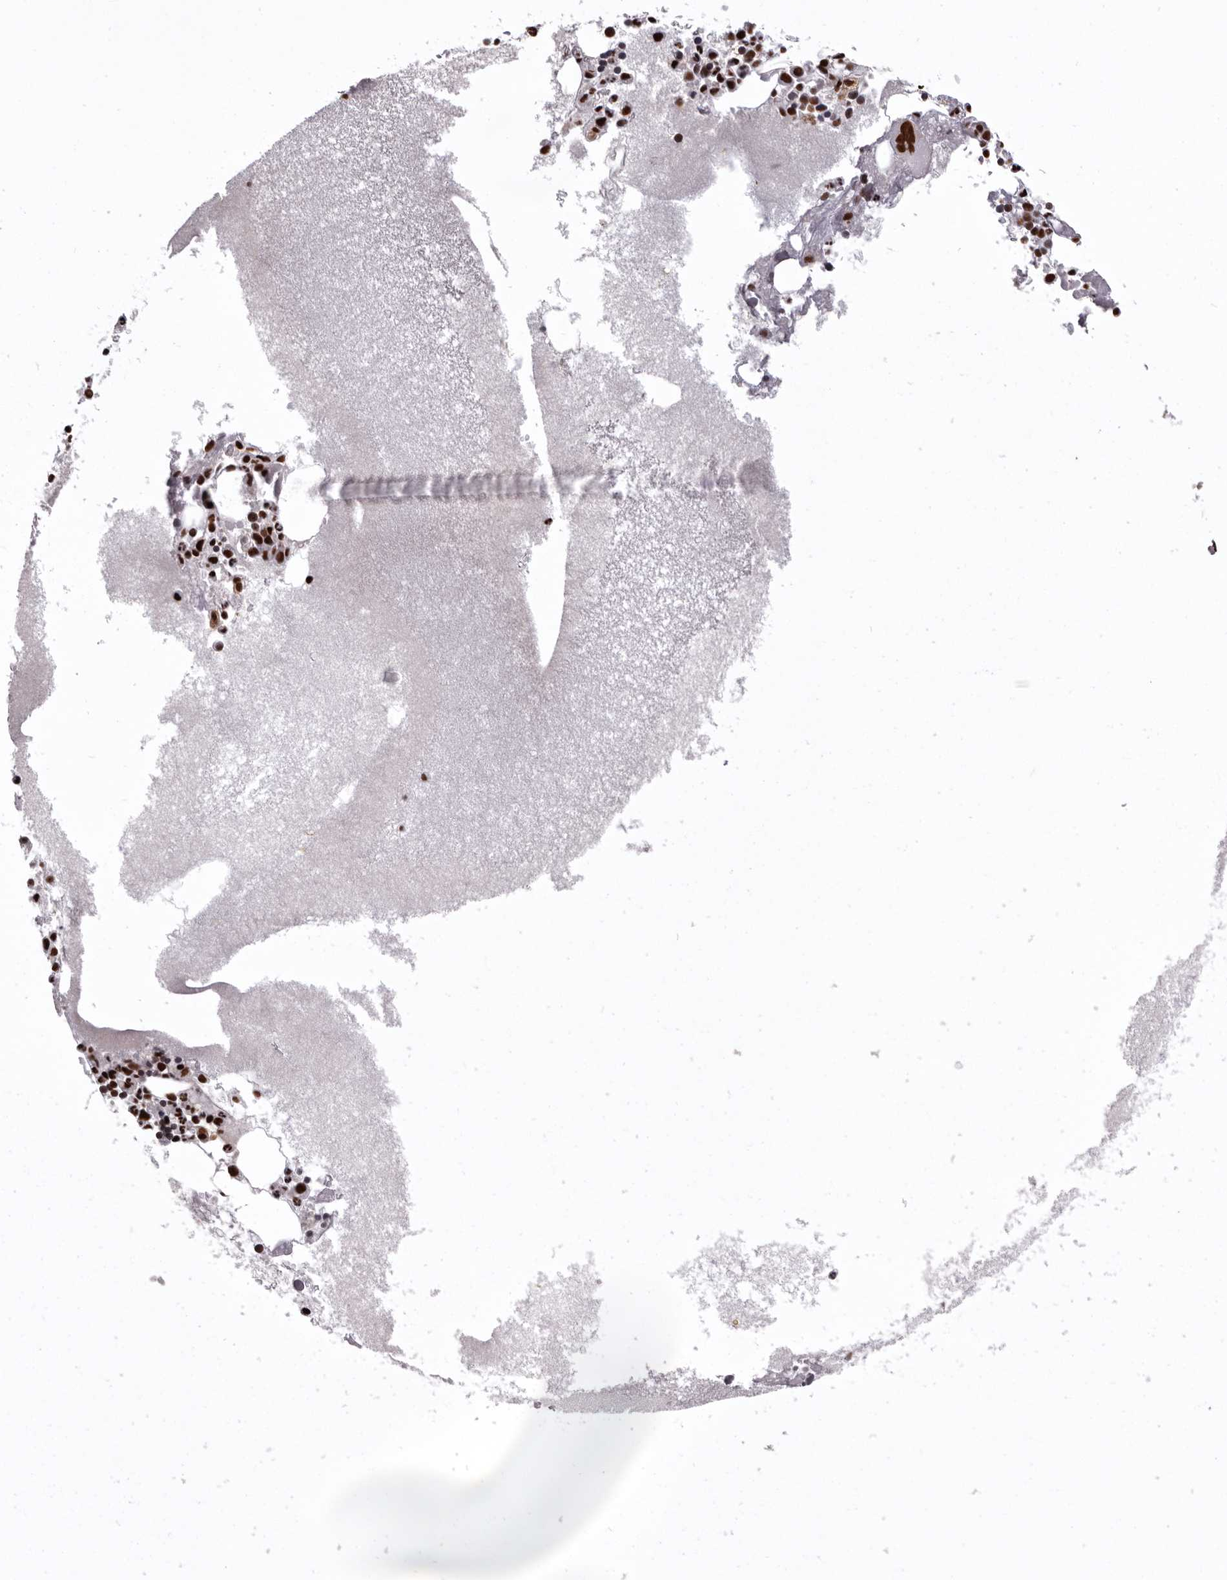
{"staining": {"intensity": "strong", "quantity": ">75%", "location": "nuclear"}, "tissue": "bone marrow", "cell_type": "Hematopoietic cells", "image_type": "normal", "snomed": [{"axis": "morphology", "description": "Normal tissue, NOS"}, {"axis": "topography", "description": "Bone marrow"}], "caption": "About >75% of hematopoietic cells in normal human bone marrow exhibit strong nuclear protein expression as visualized by brown immunohistochemical staining.", "gene": "CHTOP", "patient": {"sex": "female", "age": 52}}